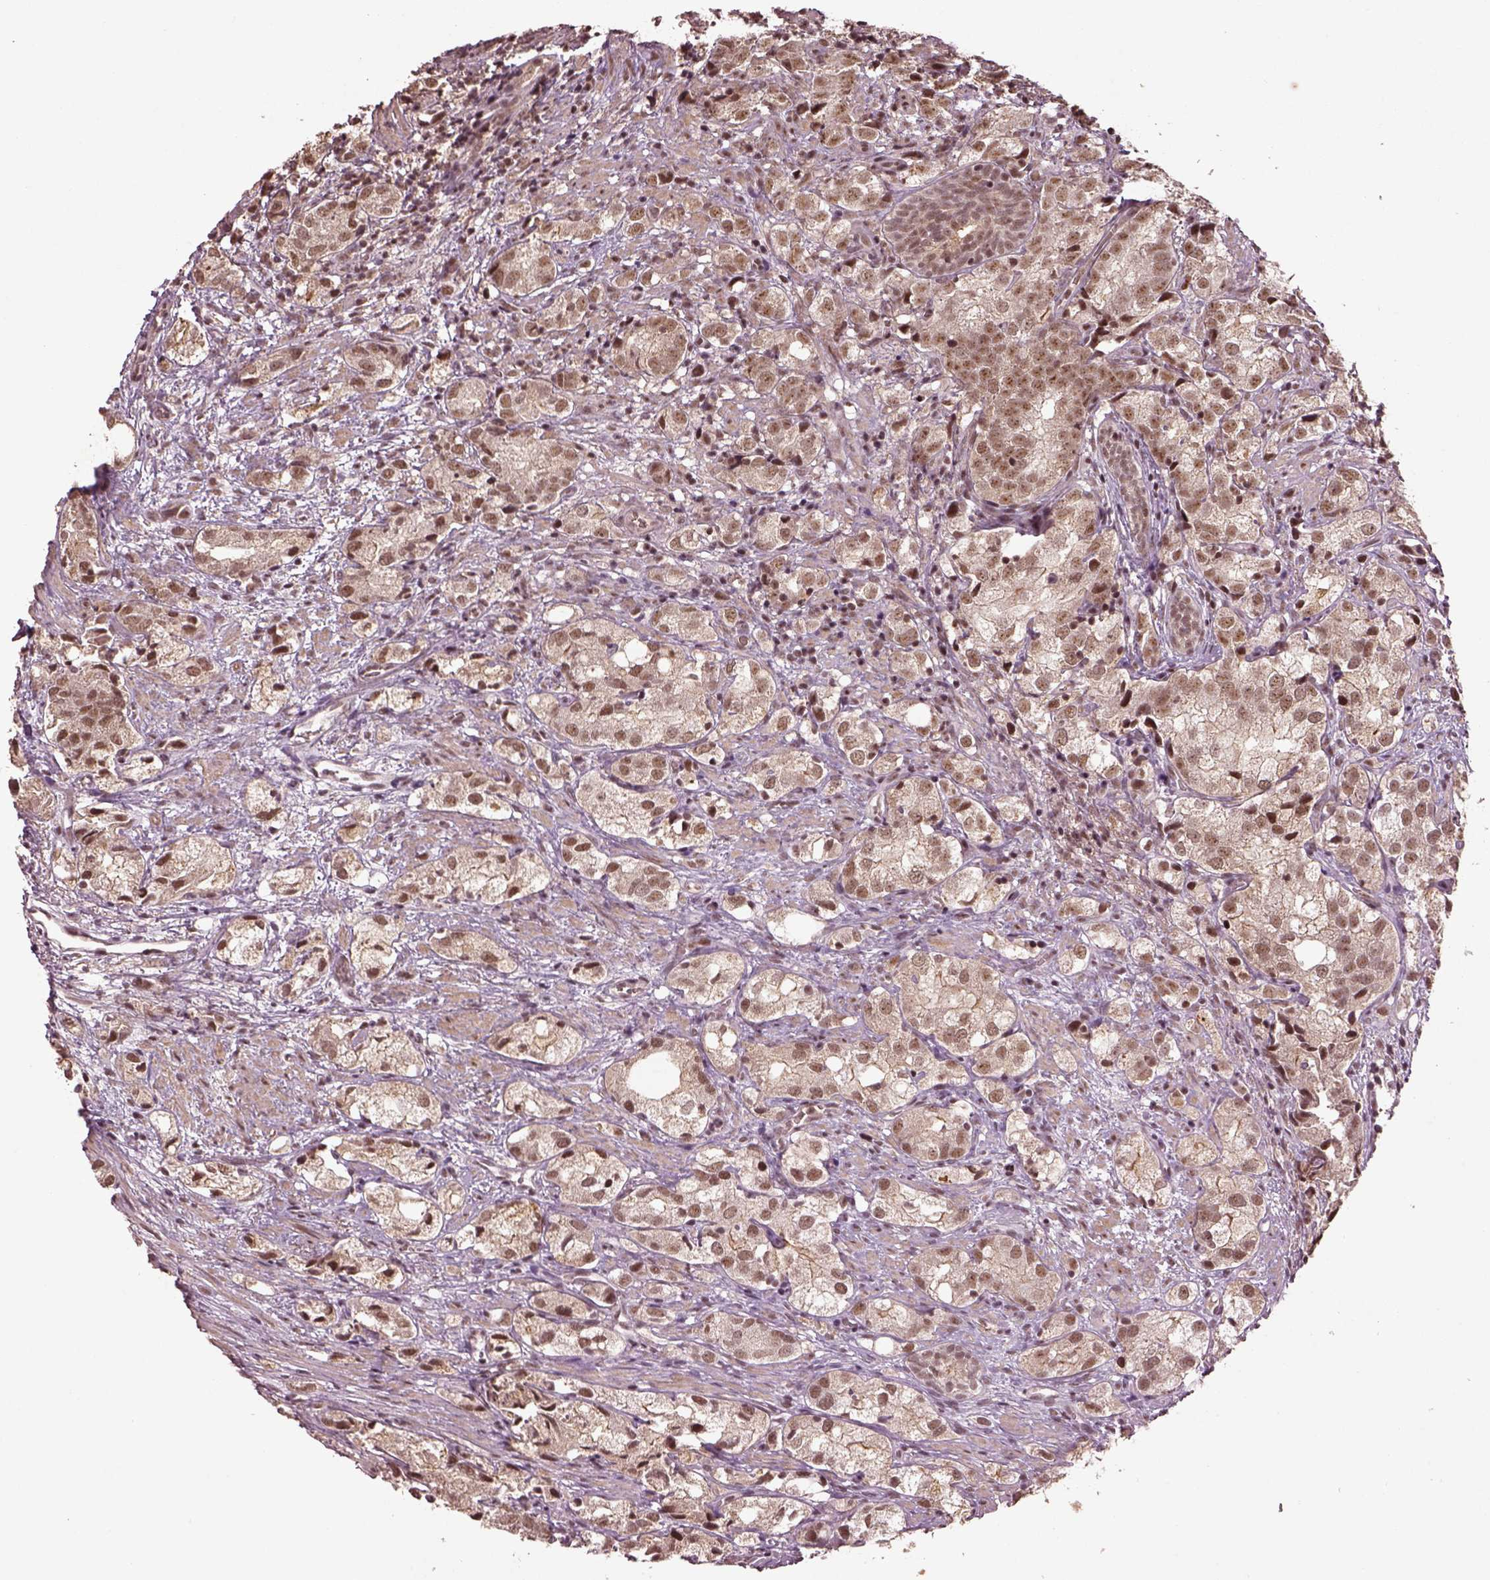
{"staining": {"intensity": "moderate", "quantity": ">75%", "location": "nuclear"}, "tissue": "prostate cancer", "cell_type": "Tumor cells", "image_type": "cancer", "snomed": [{"axis": "morphology", "description": "Adenocarcinoma, High grade"}, {"axis": "topography", "description": "Prostate"}], "caption": "Prostate high-grade adenocarcinoma was stained to show a protein in brown. There is medium levels of moderate nuclear positivity in about >75% of tumor cells.", "gene": "BRD9", "patient": {"sex": "male", "age": 82}}